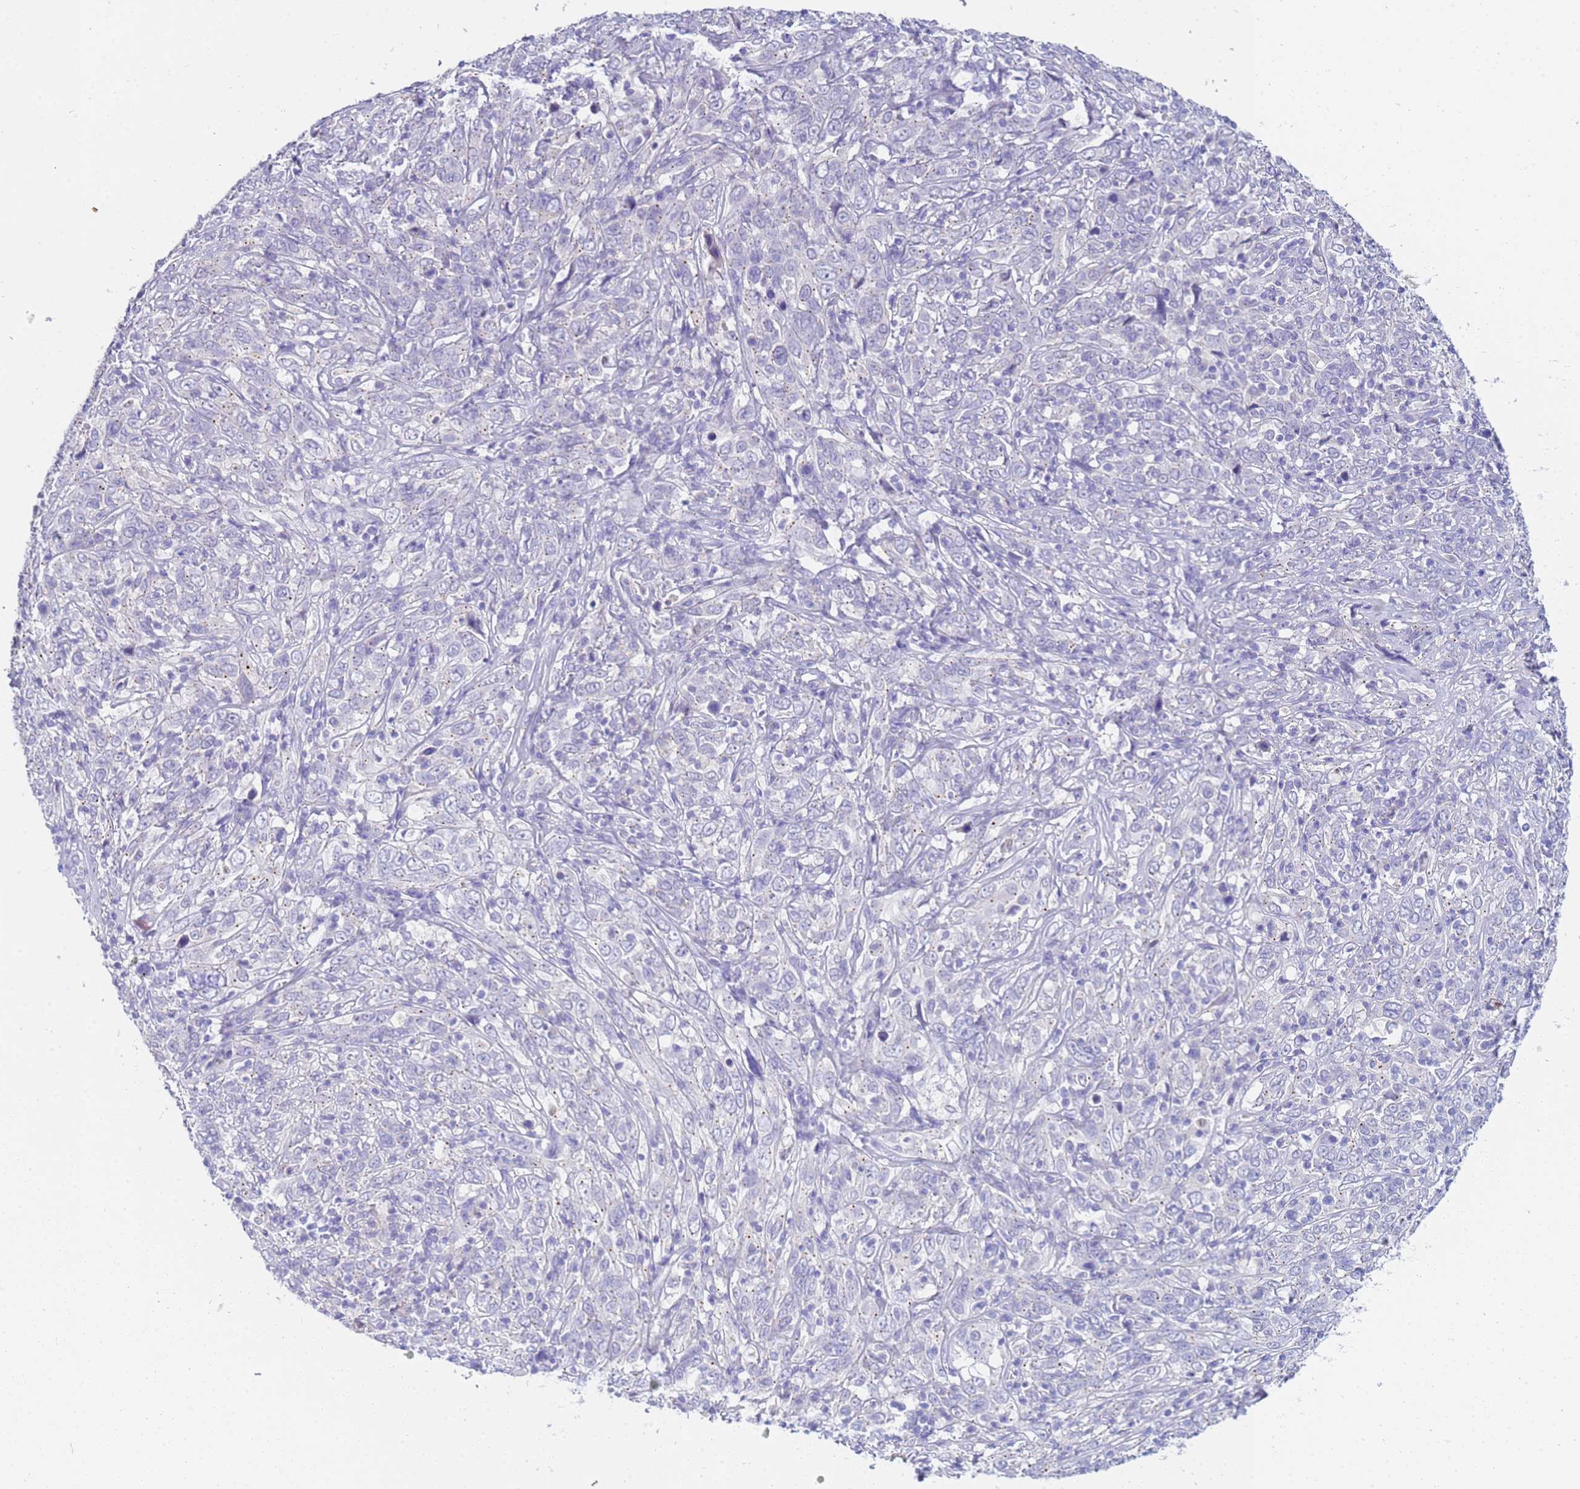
{"staining": {"intensity": "negative", "quantity": "none", "location": "none"}, "tissue": "cervical cancer", "cell_type": "Tumor cells", "image_type": "cancer", "snomed": [{"axis": "morphology", "description": "Squamous cell carcinoma, NOS"}, {"axis": "topography", "description": "Cervix"}], "caption": "Tumor cells are negative for protein expression in human cervical cancer (squamous cell carcinoma).", "gene": "B3GNT8", "patient": {"sex": "female", "age": 46}}